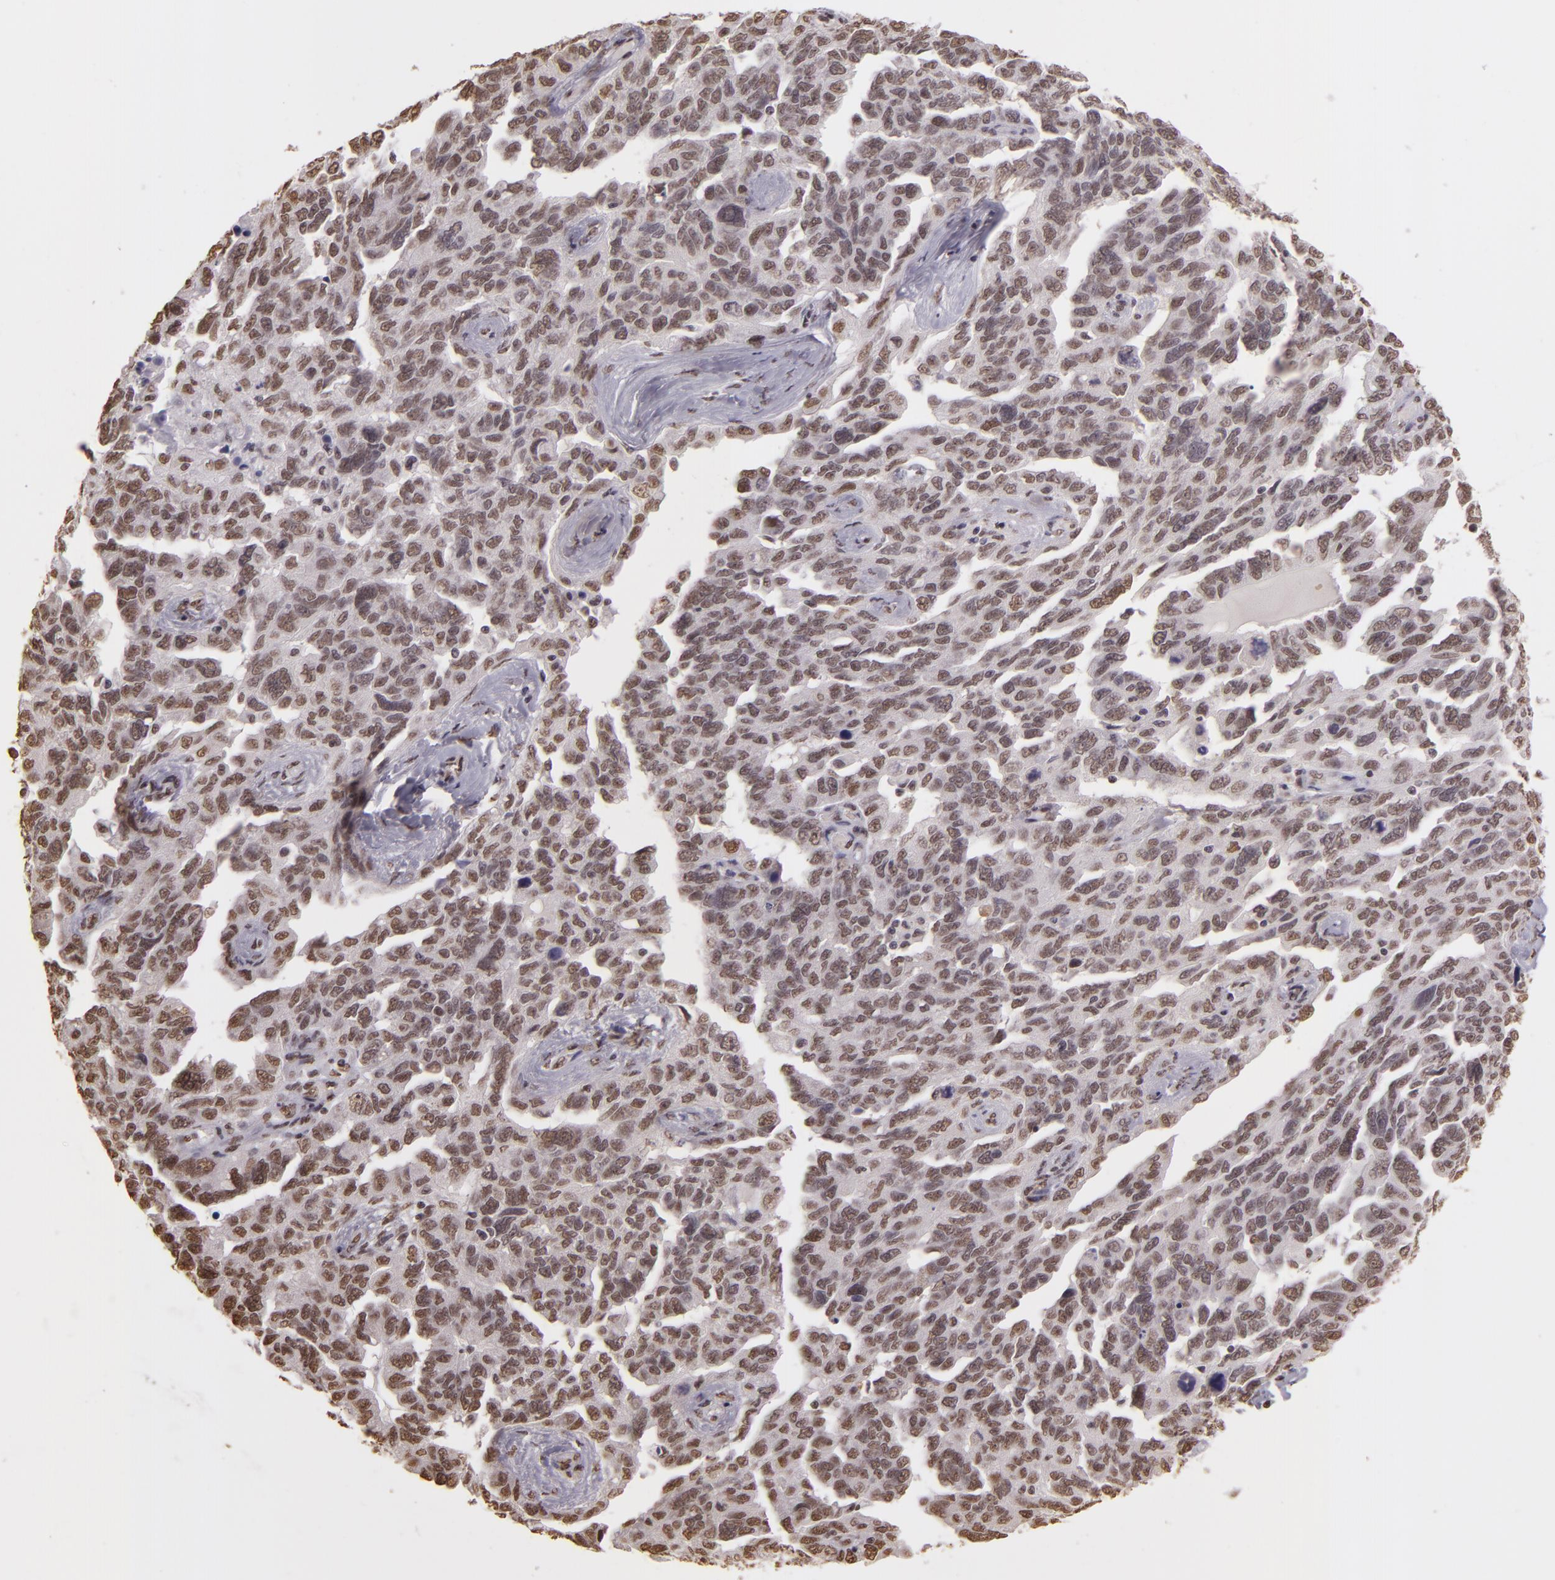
{"staining": {"intensity": "moderate", "quantity": ">75%", "location": "nuclear"}, "tissue": "ovarian cancer", "cell_type": "Tumor cells", "image_type": "cancer", "snomed": [{"axis": "morphology", "description": "Cystadenocarcinoma, serous, NOS"}, {"axis": "topography", "description": "Ovary"}], "caption": "Immunohistochemical staining of human ovarian cancer (serous cystadenocarcinoma) displays moderate nuclear protein expression in approximately >75% of tumor cells.", "gene": "PAPOLA", "patient": {"sex": "female", "age": 64}}